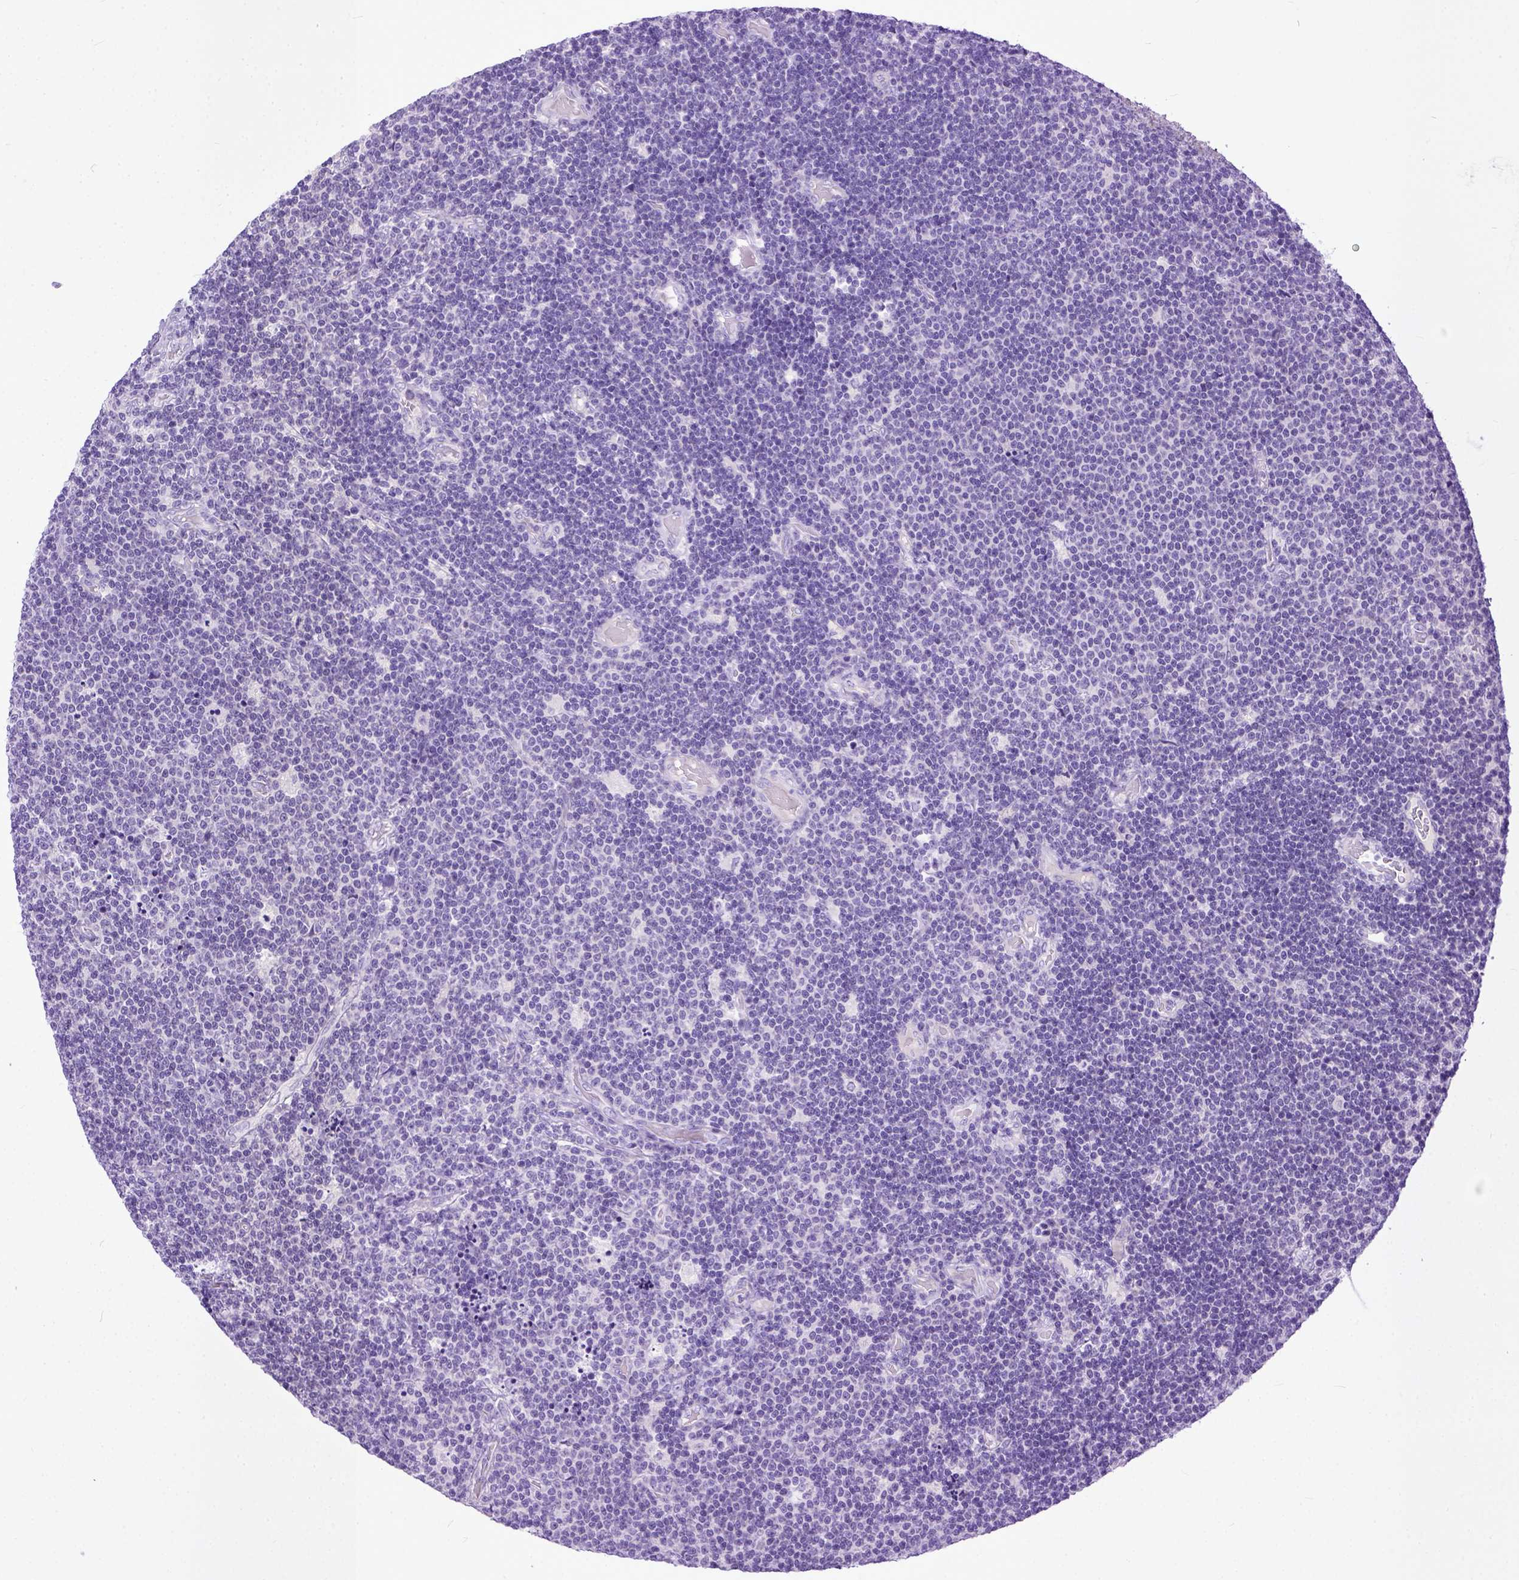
{"staining": {"intensity": "negative", "quantity": "none", "location": "none"}, "tissue": "lymphoma", "cell_type": "Tumor cells", "image_type": "cancer", "snomed": [{"axis": "morphology", "description": "Malignant lymphoma, non-Hodgkin's type, Low grade"}, {"axis": "topography", "description": "Brain"}], "caption": "Photomicrograph shows no significant protein positivity in tumor cells of lymphoma.", "gene": "PPL", "patient": {"sex": "female", "age": 66}}